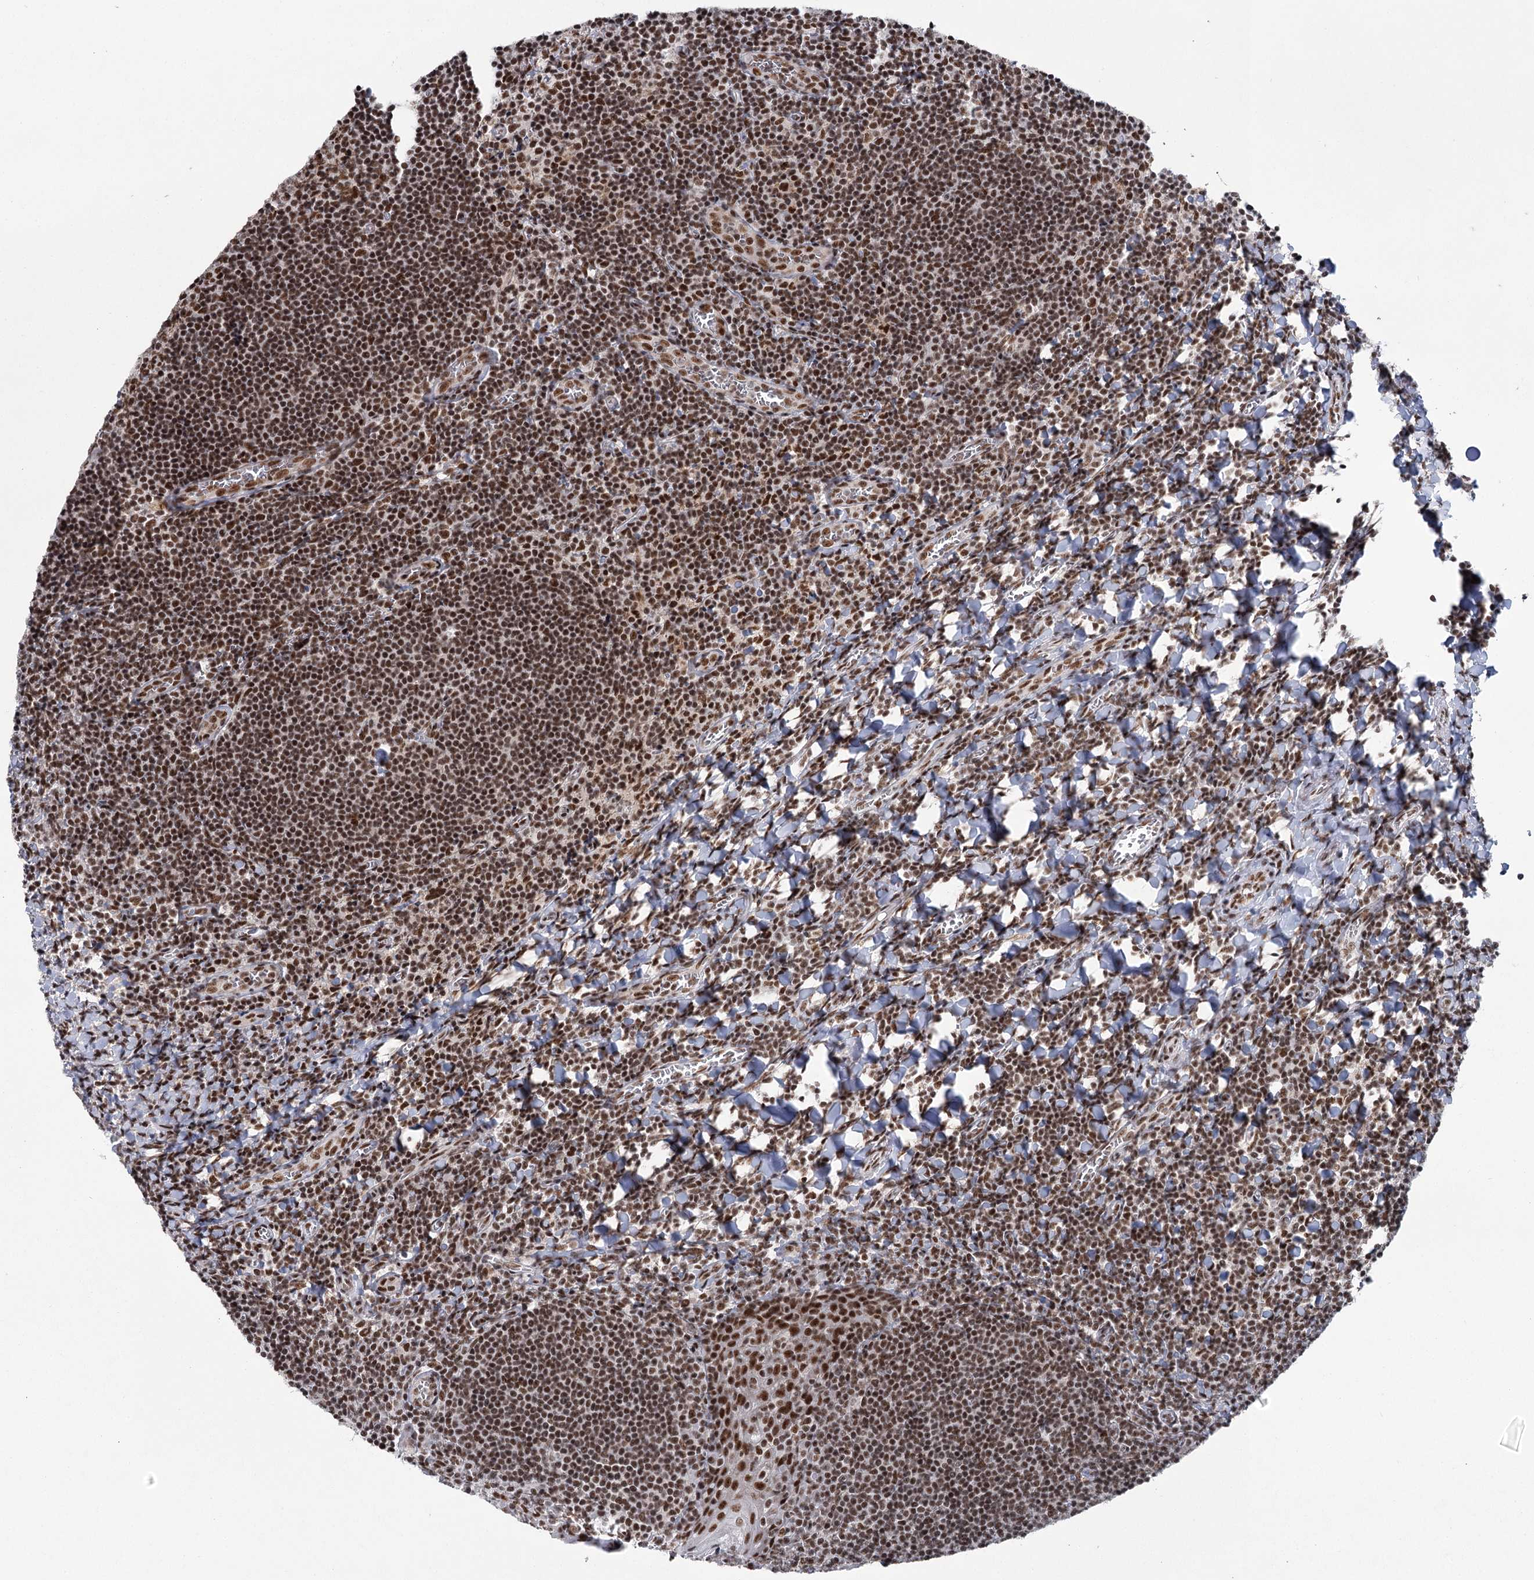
{"staining": {"intensity": "strong", "quantity": ">75%", "location": "nuclear"}, "tissue": "tonsil", "cell_type": "Germinal center cells", "image_type": "normal", "snomed": [{"axis": "morphology", "description": "Normal tissue, NOS"}, {"axis": "topography", "description": "Tonsil"}], "caption": "An image of human tonsil stained for a protein displays strong nuclear brown staining in germinal center cells. The staining is performed using DAB (3,3'-diaminobenzidine) brown chromogen to label protein expression. The nuclei are counter-stained blue using hematoxylin.", "gene": "SCAF8", "patient": {"sex": "male", "age": 27}}